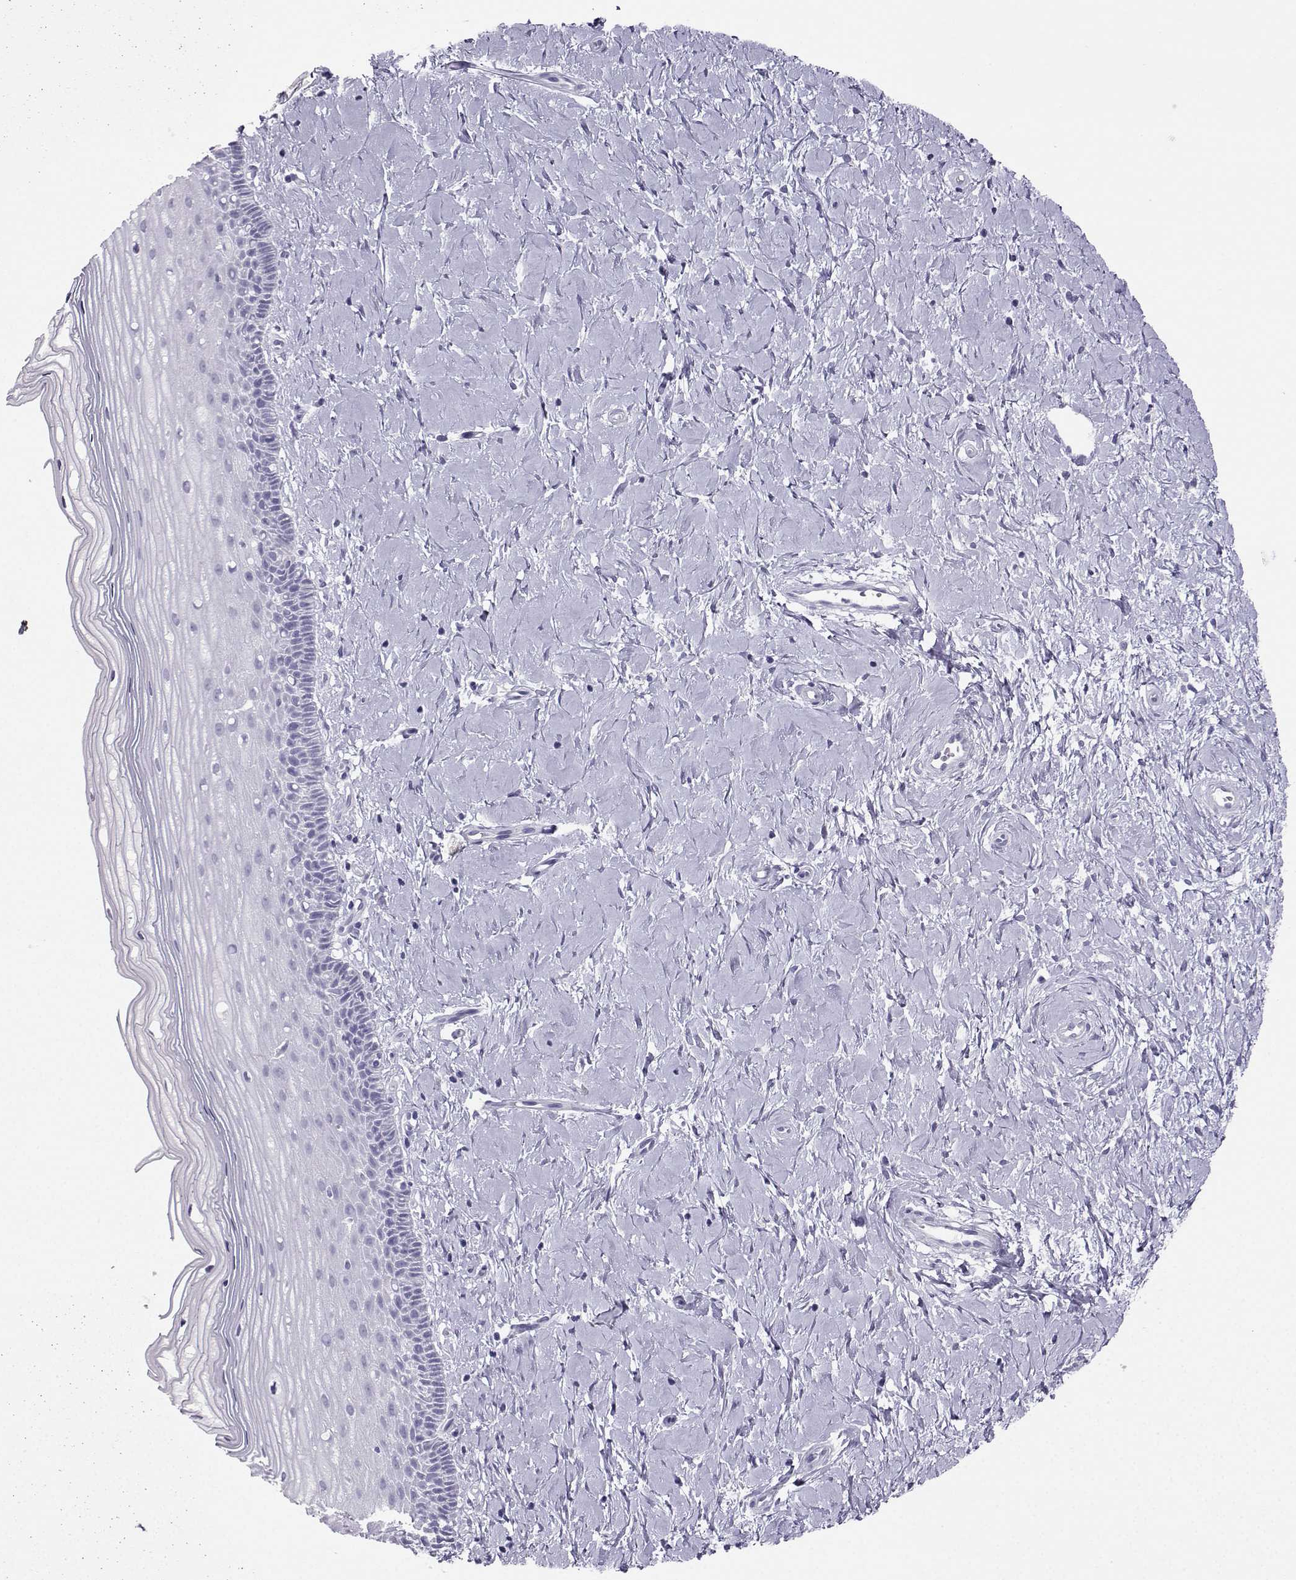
{"staining": {"intensity": "negative", "quantity": "none", "location": "none"}, "tissue": "cervix", "cell_type": "Glandular cells", "image_type": "normal", "snomed": [{"axis": "morphology", "description": "Normal tissue, NOS"}, {"axis": "topography", "description": "Cervix"}], "caption": "An immunohistochemistry histopathology image of normal cervix is shown. There is no staining in glandular cells of cervix. (DAB immunohistochemistry (IHC) with hematoxylin counter stain).", "gene": "NEFL", "patient": {"sex": "female", "age": 37}}